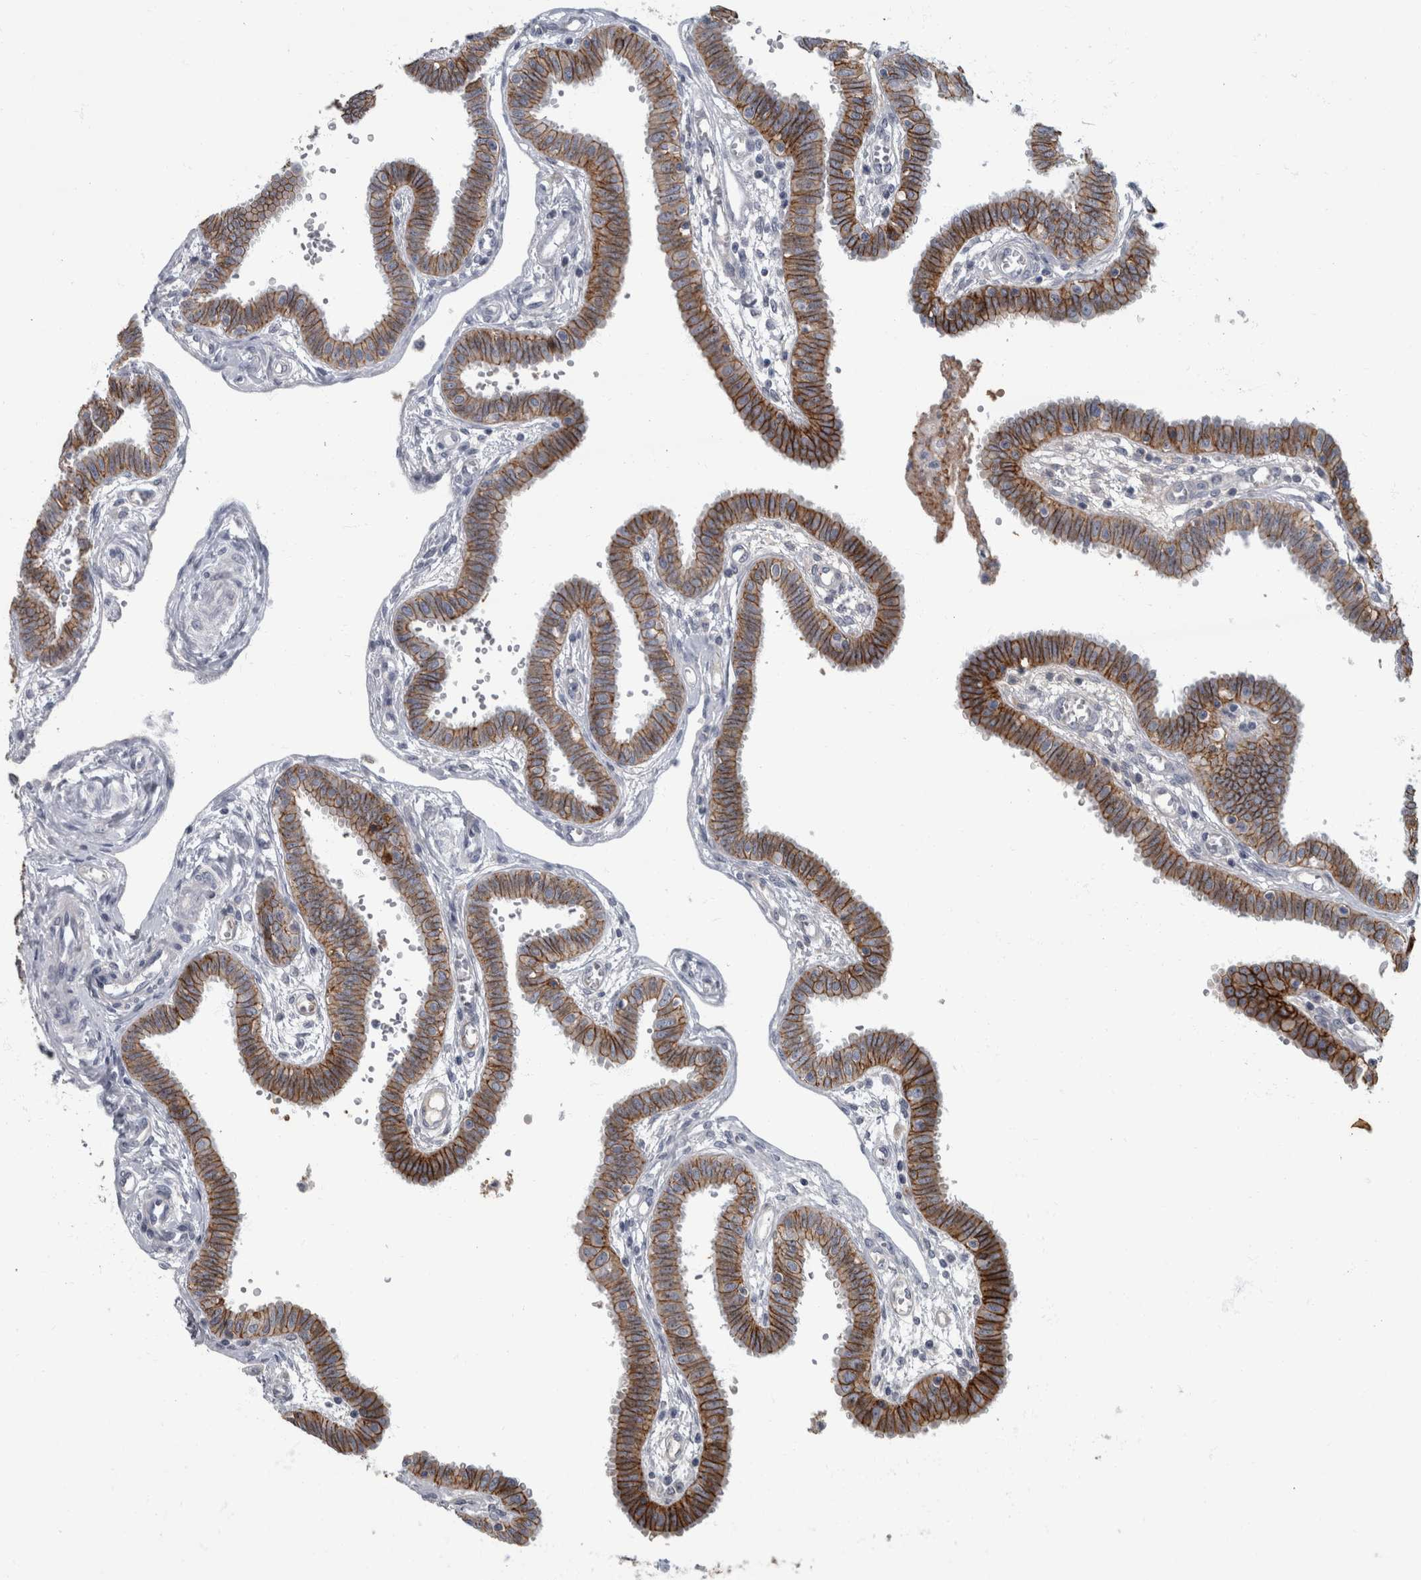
{"staining": {"intensity": "moderate", "quantity": ">75%", "location": "cytoplasmic/membranous"}, "tissue": "fallopian tube", "cell_type": "Glandular cells", "image_type": "normal", "snomed": [{"axis": "morphology", "description": "Normal tissue, NOS"}, {"axis": "topography", "description": "Fallopian tube"}], "caption": "Immunohistochemical staining of normal fallopian tube displays moderate cytoplasmic/membranous protein expression in about >75% of glandular cells.", "gene": "DSG2", "patient": {"sex": "female", "age": 32}}